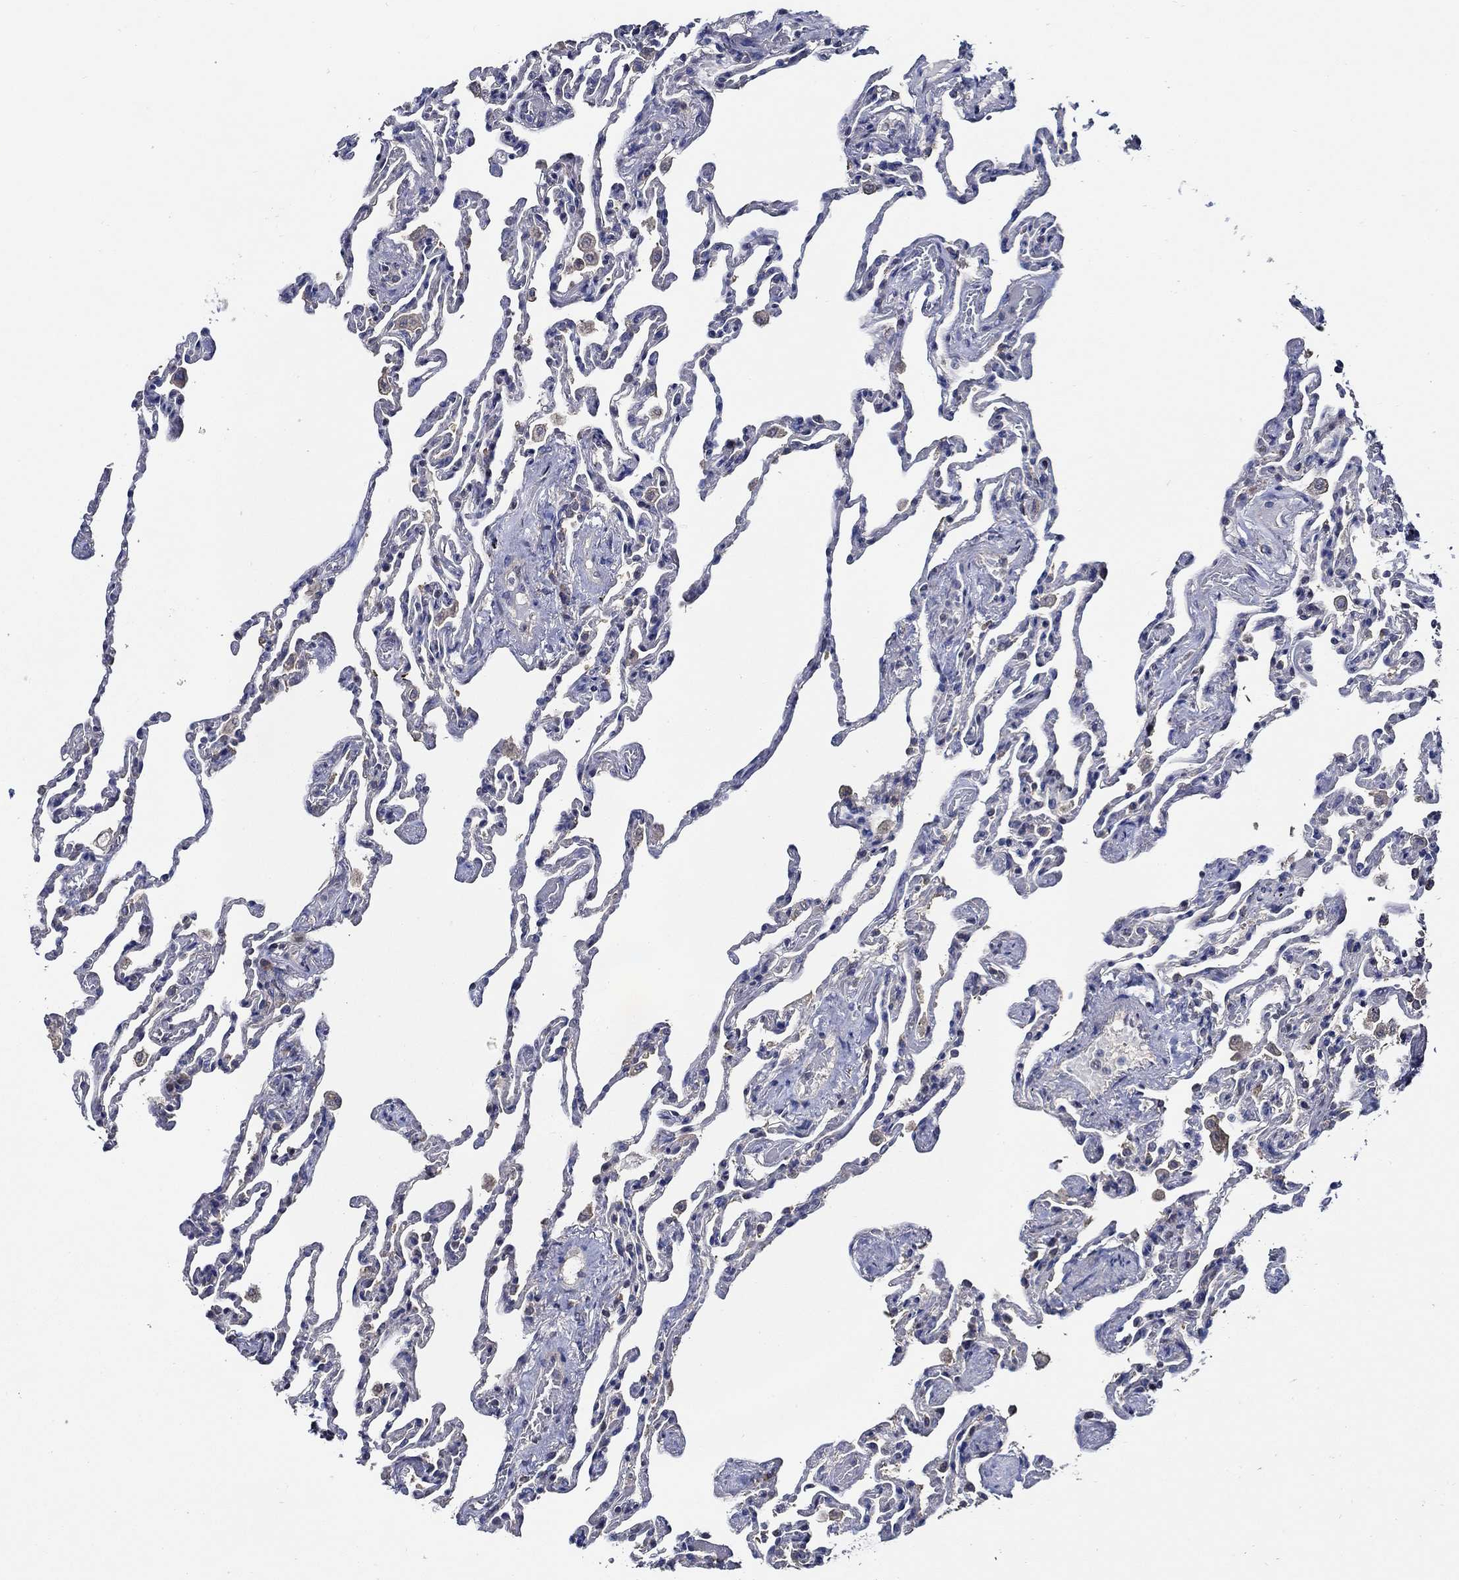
{"staining": {"intensity": "negative", "quantity": "none", "location": "none"}, "tissue": "lung", "cell_type": "Alveolar cells", "image_type": "normal", "snomed": [{"axis": "morphology", "description": "Normal tissue, NOS"}, {"axis": "topography", "description": "Lung"}], "caption": "The histopathology image reveals no staining of alveolar cells in benign lung. The staining is performed using DAB brown chromogen with nuclei counter-stained in using hematoxylin.", "gene": "WDR53", "patient": {"sex": "female", "age": 43}}